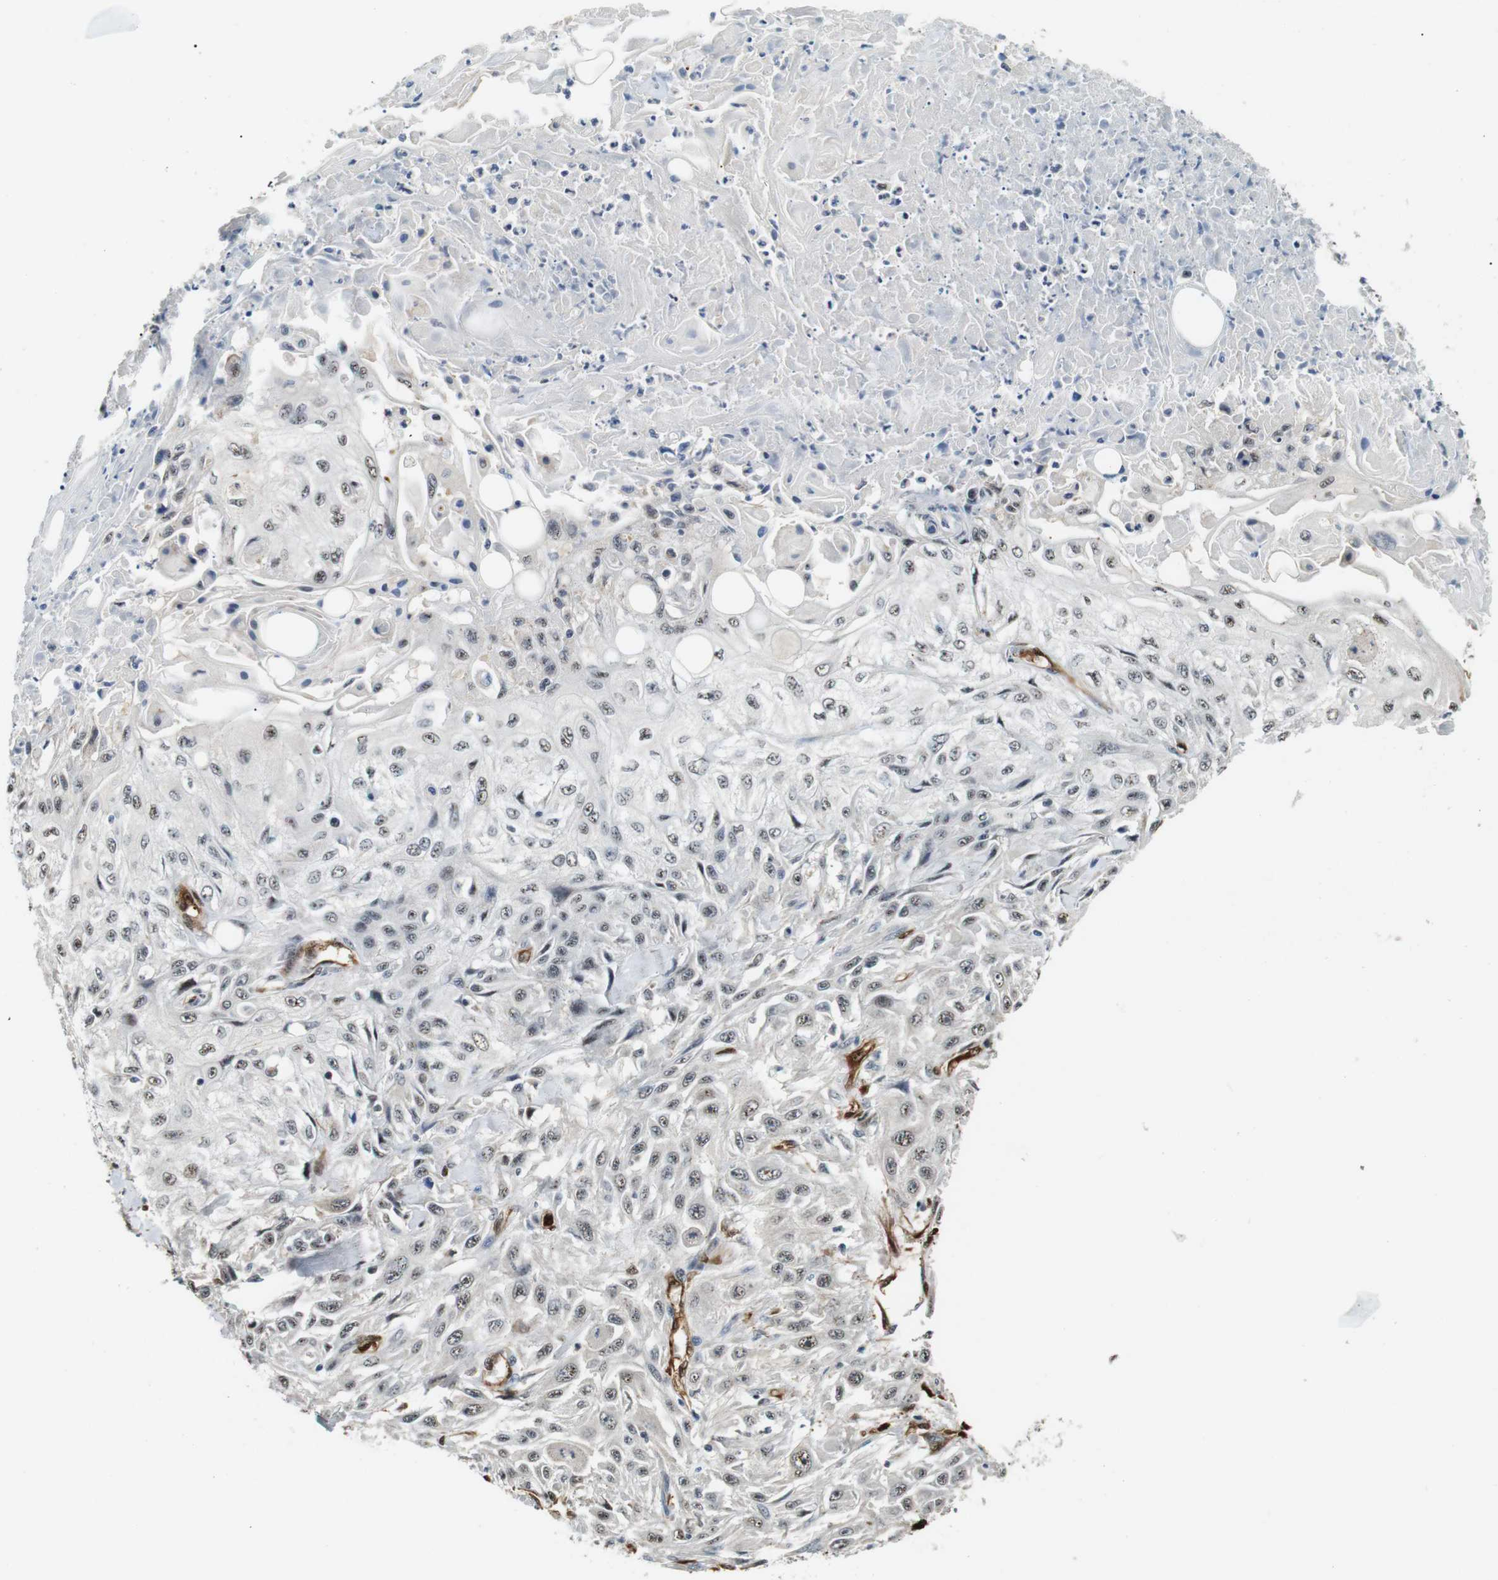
{"staining": {"intensity": "weak", "quantity": ">75%", "location": "nuclear"}, "tissue": "skin cancer", "cell_type": "Tumor cells", "image_type": "cancer", "snomed": [{"axis": "morphology", "description": "Squamous cell carcinoma, NOS"}, {"axis": "topography", "description": "Skin"}], "caption": "Immunohistochemistry (IHC) of skin cancer exhibits low levels of weak nuclear staining in about >75% of tumor cells.", "gene": "LXN", "patient": {"sex": "male", "age": 75}}